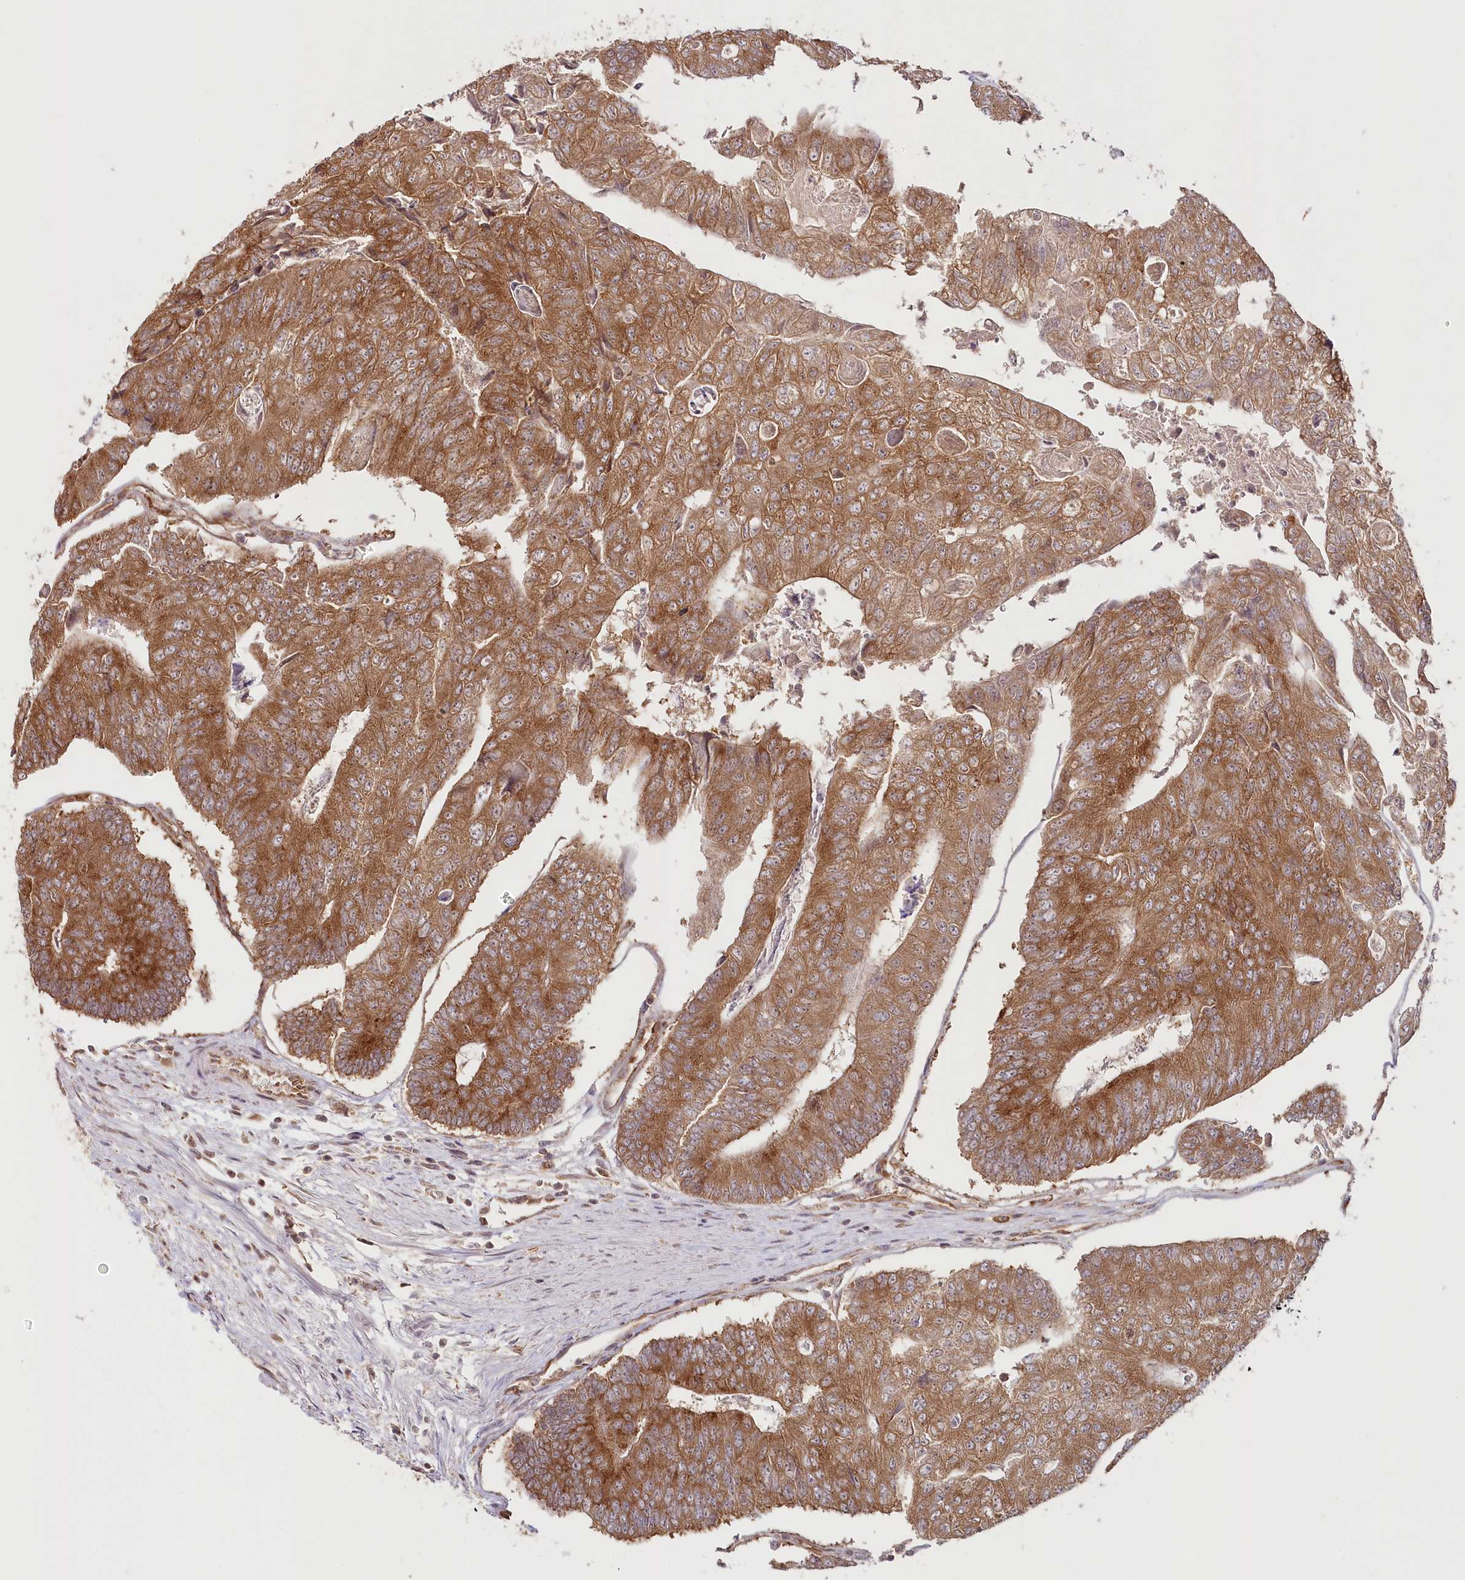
{"staining": {"intensity": "moderate", "quantity": ">75%", "location": "cytoplasmic/membranous"}, "tissue": "colorectal cancer", "cell_type": "Tumor cells", "image_type": "cancer", "snomed": [{"axis": "morphology", "description": "Adenocarcinoma, NOS"}, {"axis": "topography", "description": "Colon"}], "caption": "An IHC micrograph of neoplastic tissue is shown. Protein staining in brown shows moderate cytoplasmic/membranous positivity in colorectal cancer (adenocarcinoma) within tumor cells.", "gene": "OTUD4", "patient": {"sex": "female", "age": 67}}